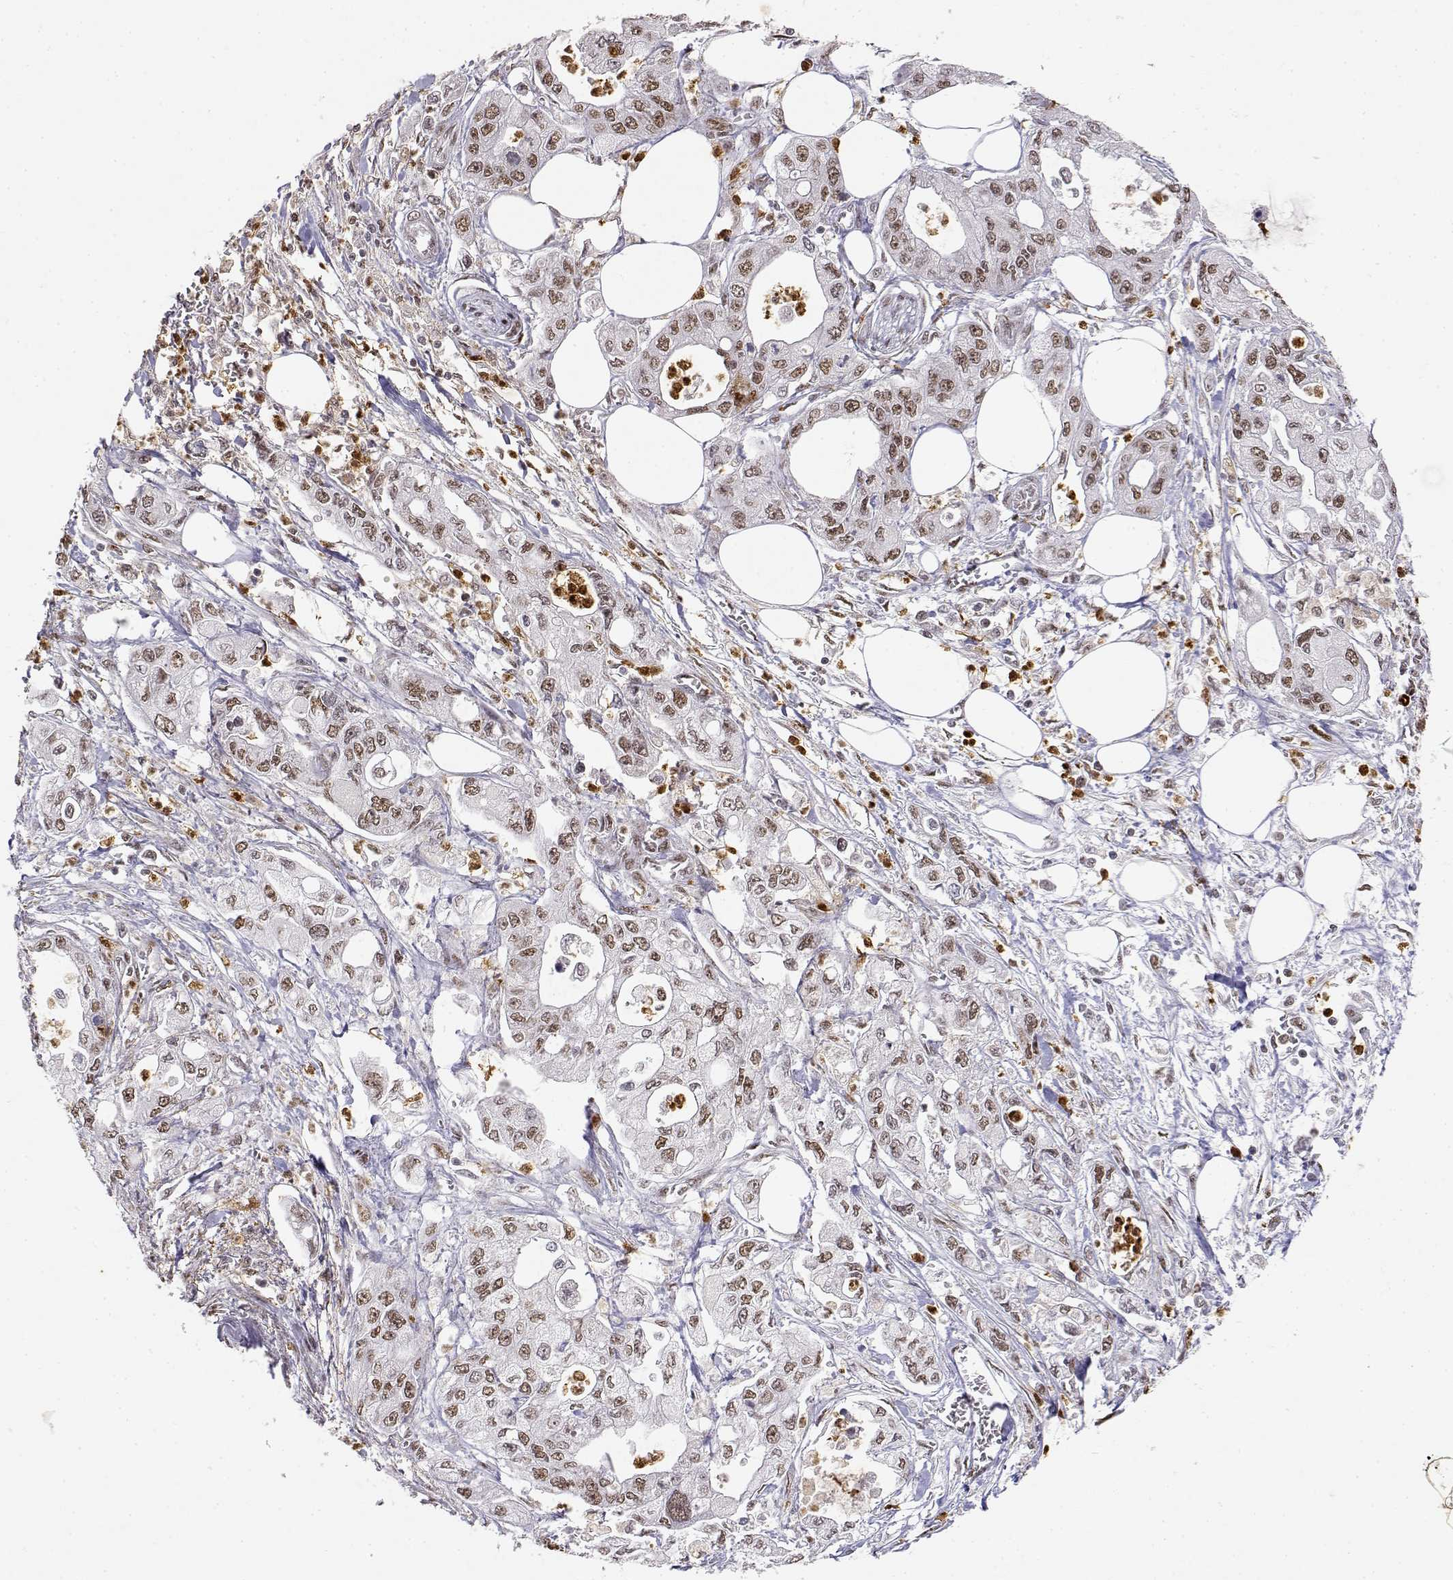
{"staining": {"intensity": "moderate", "quantity": ">75%", "location": "nuclear"}, "tissue": "pancreatic cancer", "cell_type": "Tumor cells", "image_type": "cancer", "snomed": [{"axis": "morphology", "description": "Adenocarcinoma, NOS"}, {"axis": "topography", "description": "Pancreas"}], "caption": "About >75% of tumor cells in pancreatic cancer show moderate nuclear protein positivity as visualized by brown immunohistochemical staining.", "gene": "RSF1", "patient": {"sex": "male", "age": 70}}